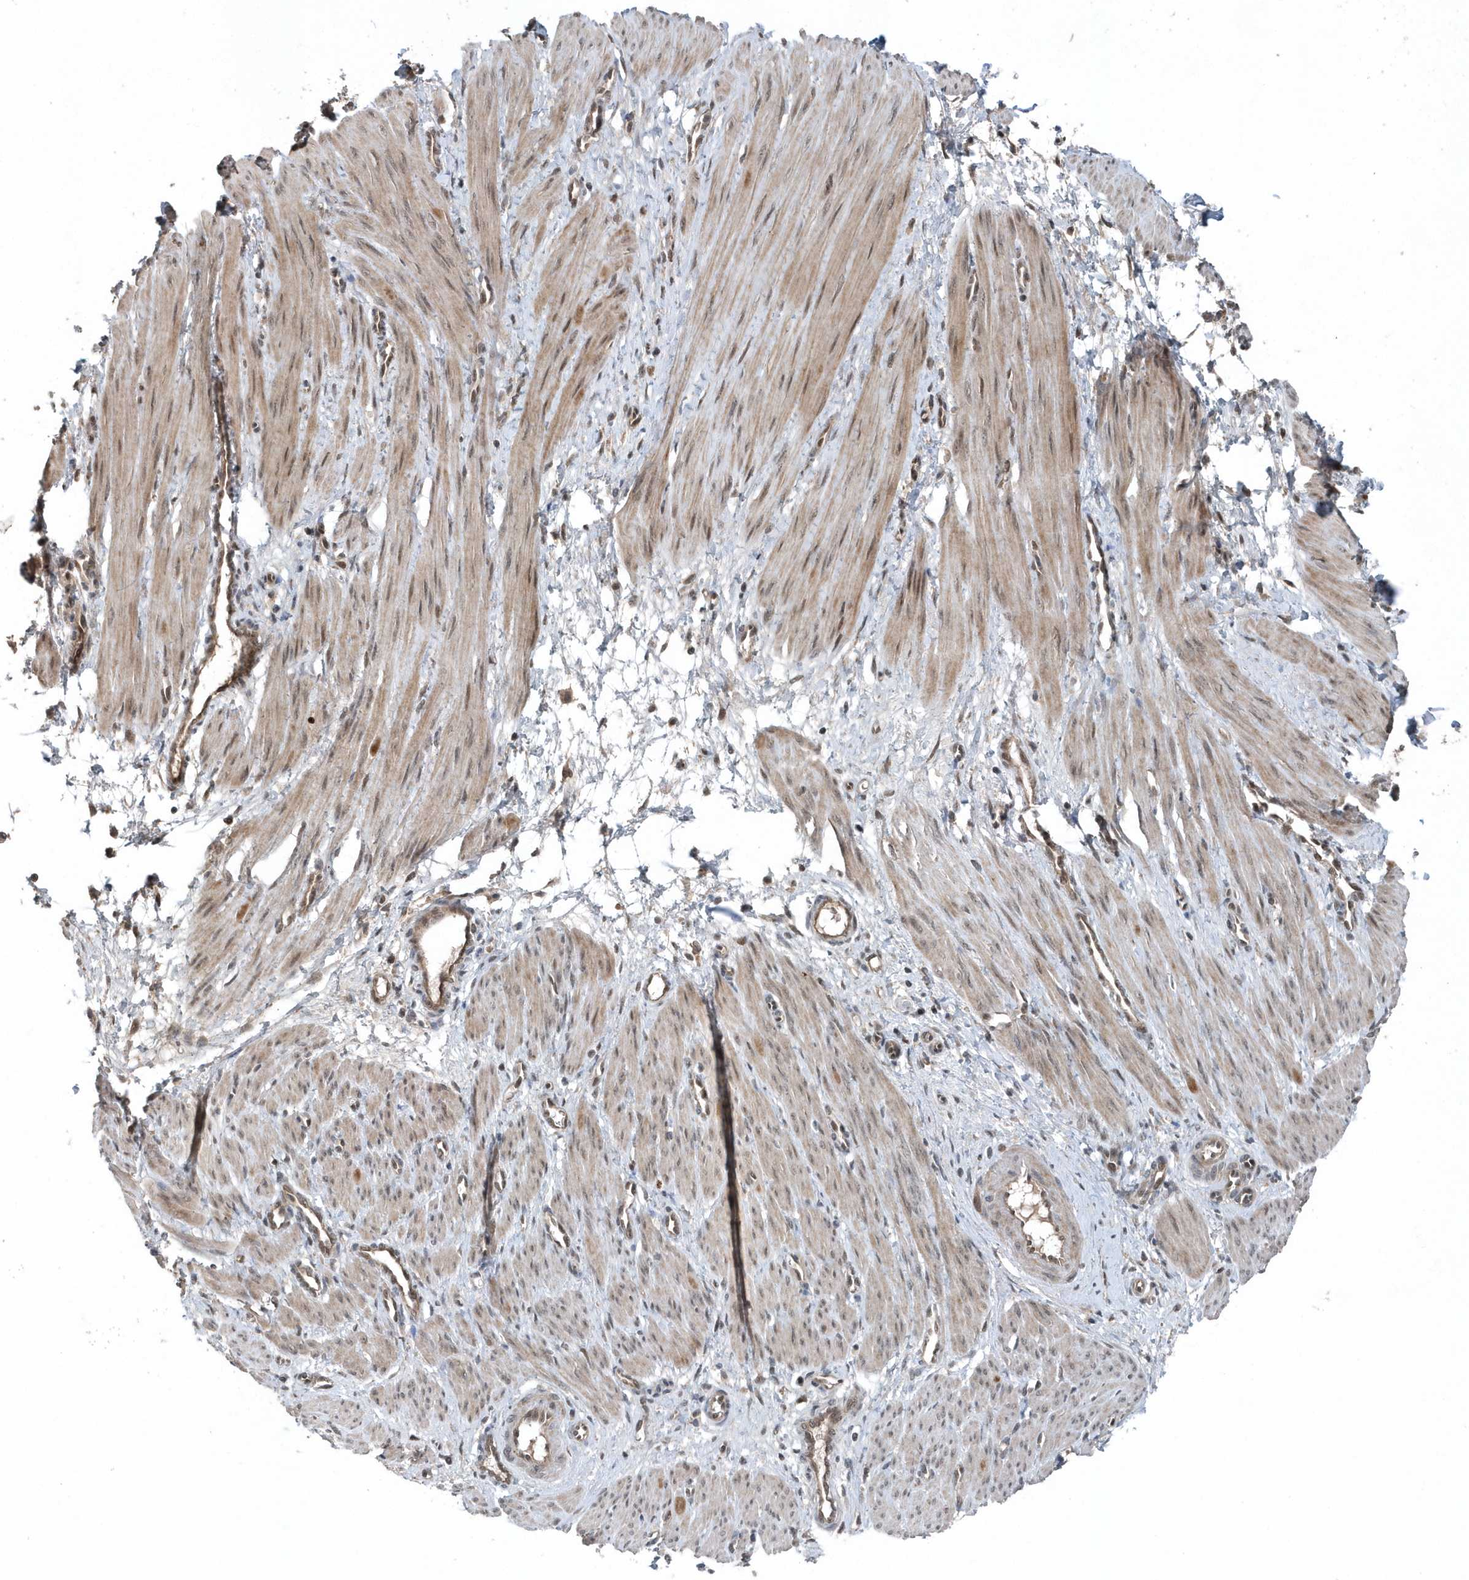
{"staining": {"intensity": "moderate", "quantity": ">75%", "location": "cytoplasmic/membranous,nuclear"}, "tissue": "smooth muscle", "cell_type": "Smooth muscle cells", "image_type": "normal", "snomed": [{"axis": "morphology", "description": "Normal tissue, NOS"}, {"axis": "topography", "description": "Endometrium"}], "caption": "Immunohistochemical staining of normal human smooth muscle exhibits moderate cytoplasmic/membranous,nuclear protein positivity in approximately >75% of smooth muscle cells. The staining was performed using DAB (3,3'-diaminobenzidine), with brown indicating positive protein expression. Nuclei are stained blue with hematoxylin.", "gene": "QTRT2", "patient": {"sex": "female", "age": 33}}